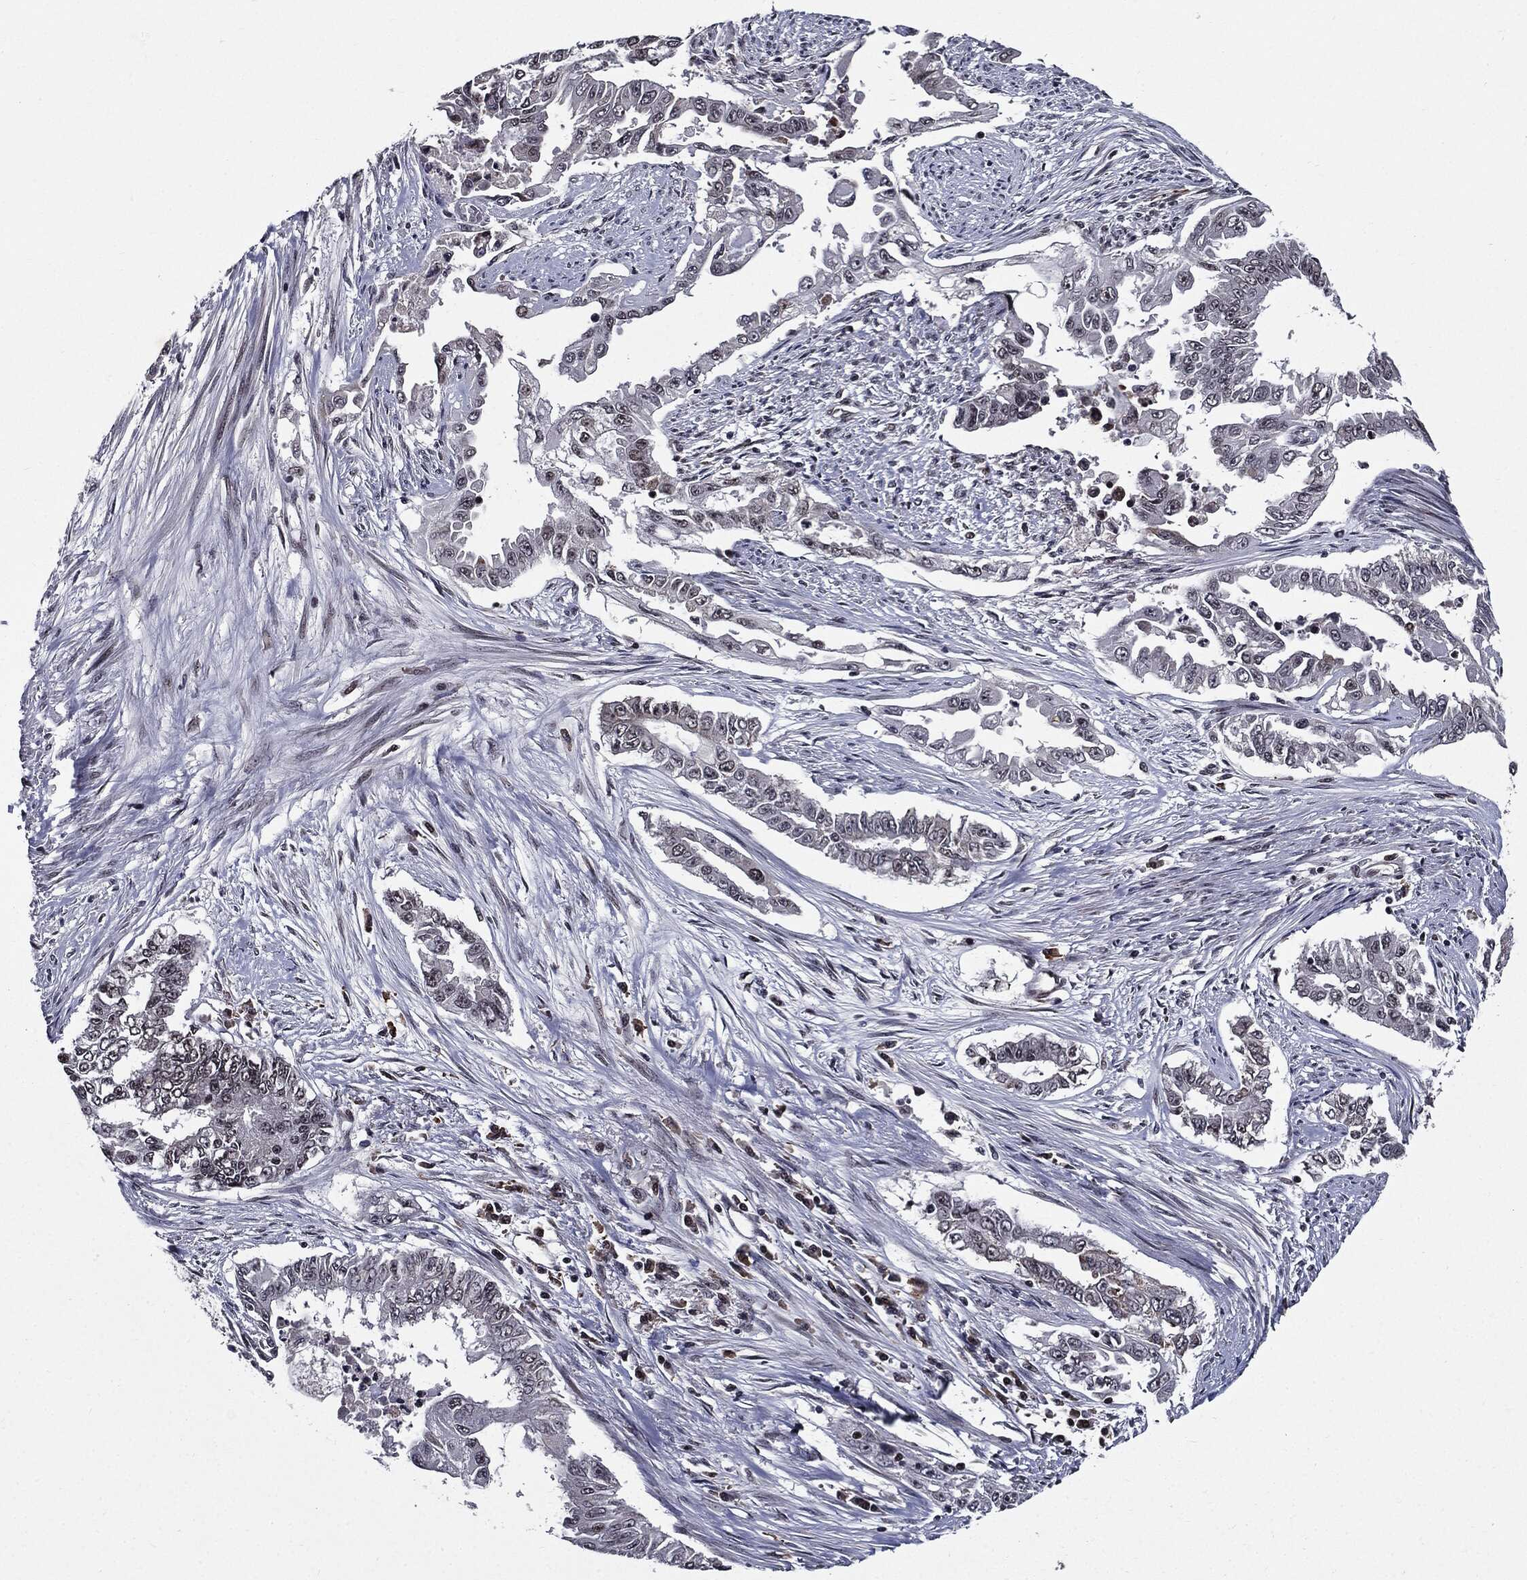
{"staining": {"intensity": "negative", "quantity": "none", "location": "none"}, "tissue": "endometrial cancer", "cell_type": "Tumor cells", "image_type": "cancer", "snomed": [{"axis": "morphology", "description": "Adenocarcinoma, NOS"}, {"axis": "topography", "description": "Uterus"}], "caption": "Adenocarcinoma (endometrial) was stained to show a protein in brown. There is no significant staining in tumor cells.", "gene": "ZFP91", "patient": {"sex": "female", "age": 59}}